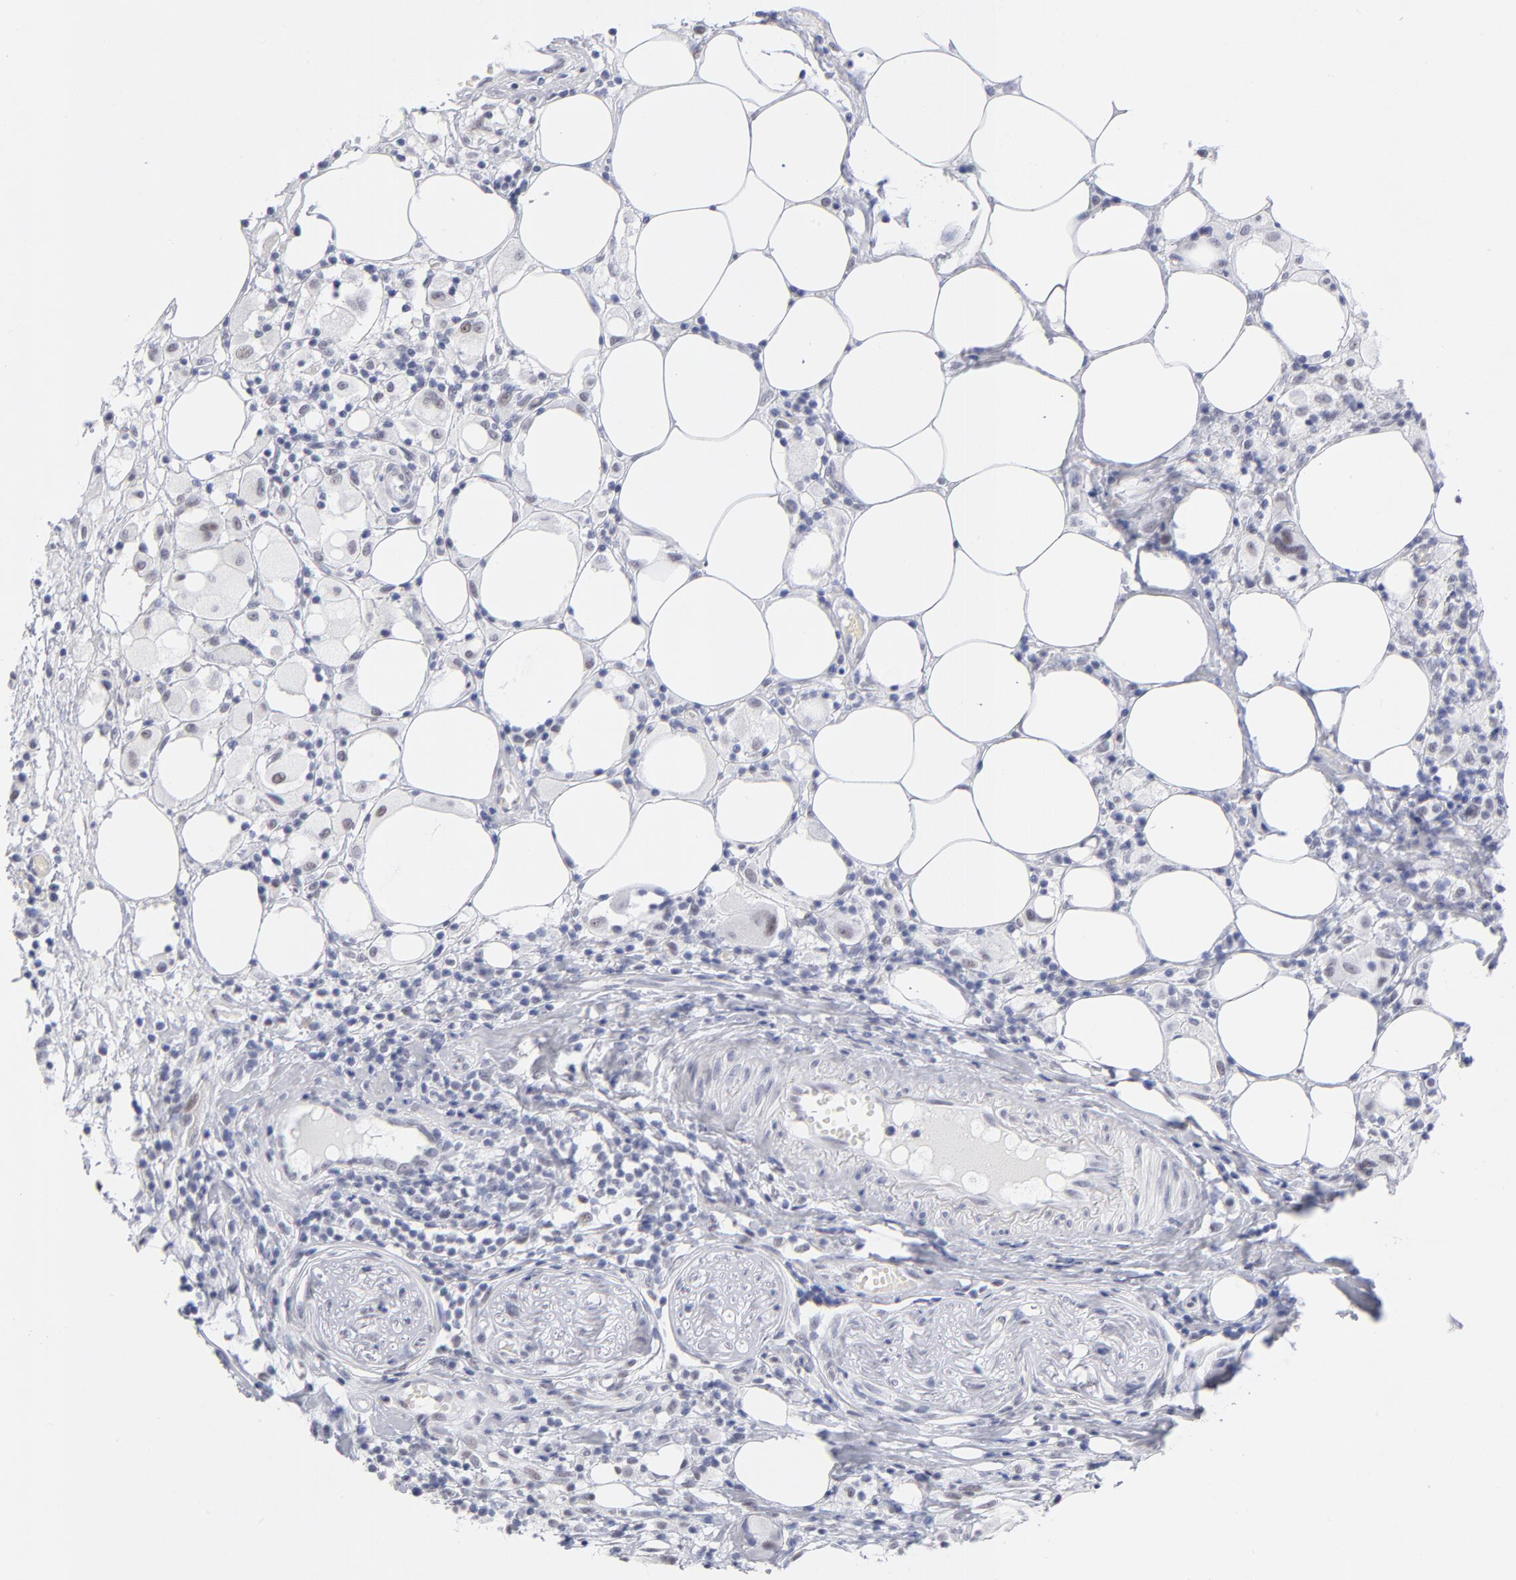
{"staining": {"intensity": "weak", "quantity": "25%-75%", "location": "nuclear"}, "tissue": "thyroid cancer", "cell_type": "Tumor cells", "image_type": "cancer", "snomed": [{"axis": "morphology", "description": "Carcinoma, NOS"}, {"axis": "topography", "description": "Thyroid gland"}], "caption": "Human carcinoma (thyroid) stained with a brown dye displays weak nuclear positive expression in approximately 25%-75% of tumor cells.", "gene": "SNRPB", "patient": {"sex": "female", "age": 77}}